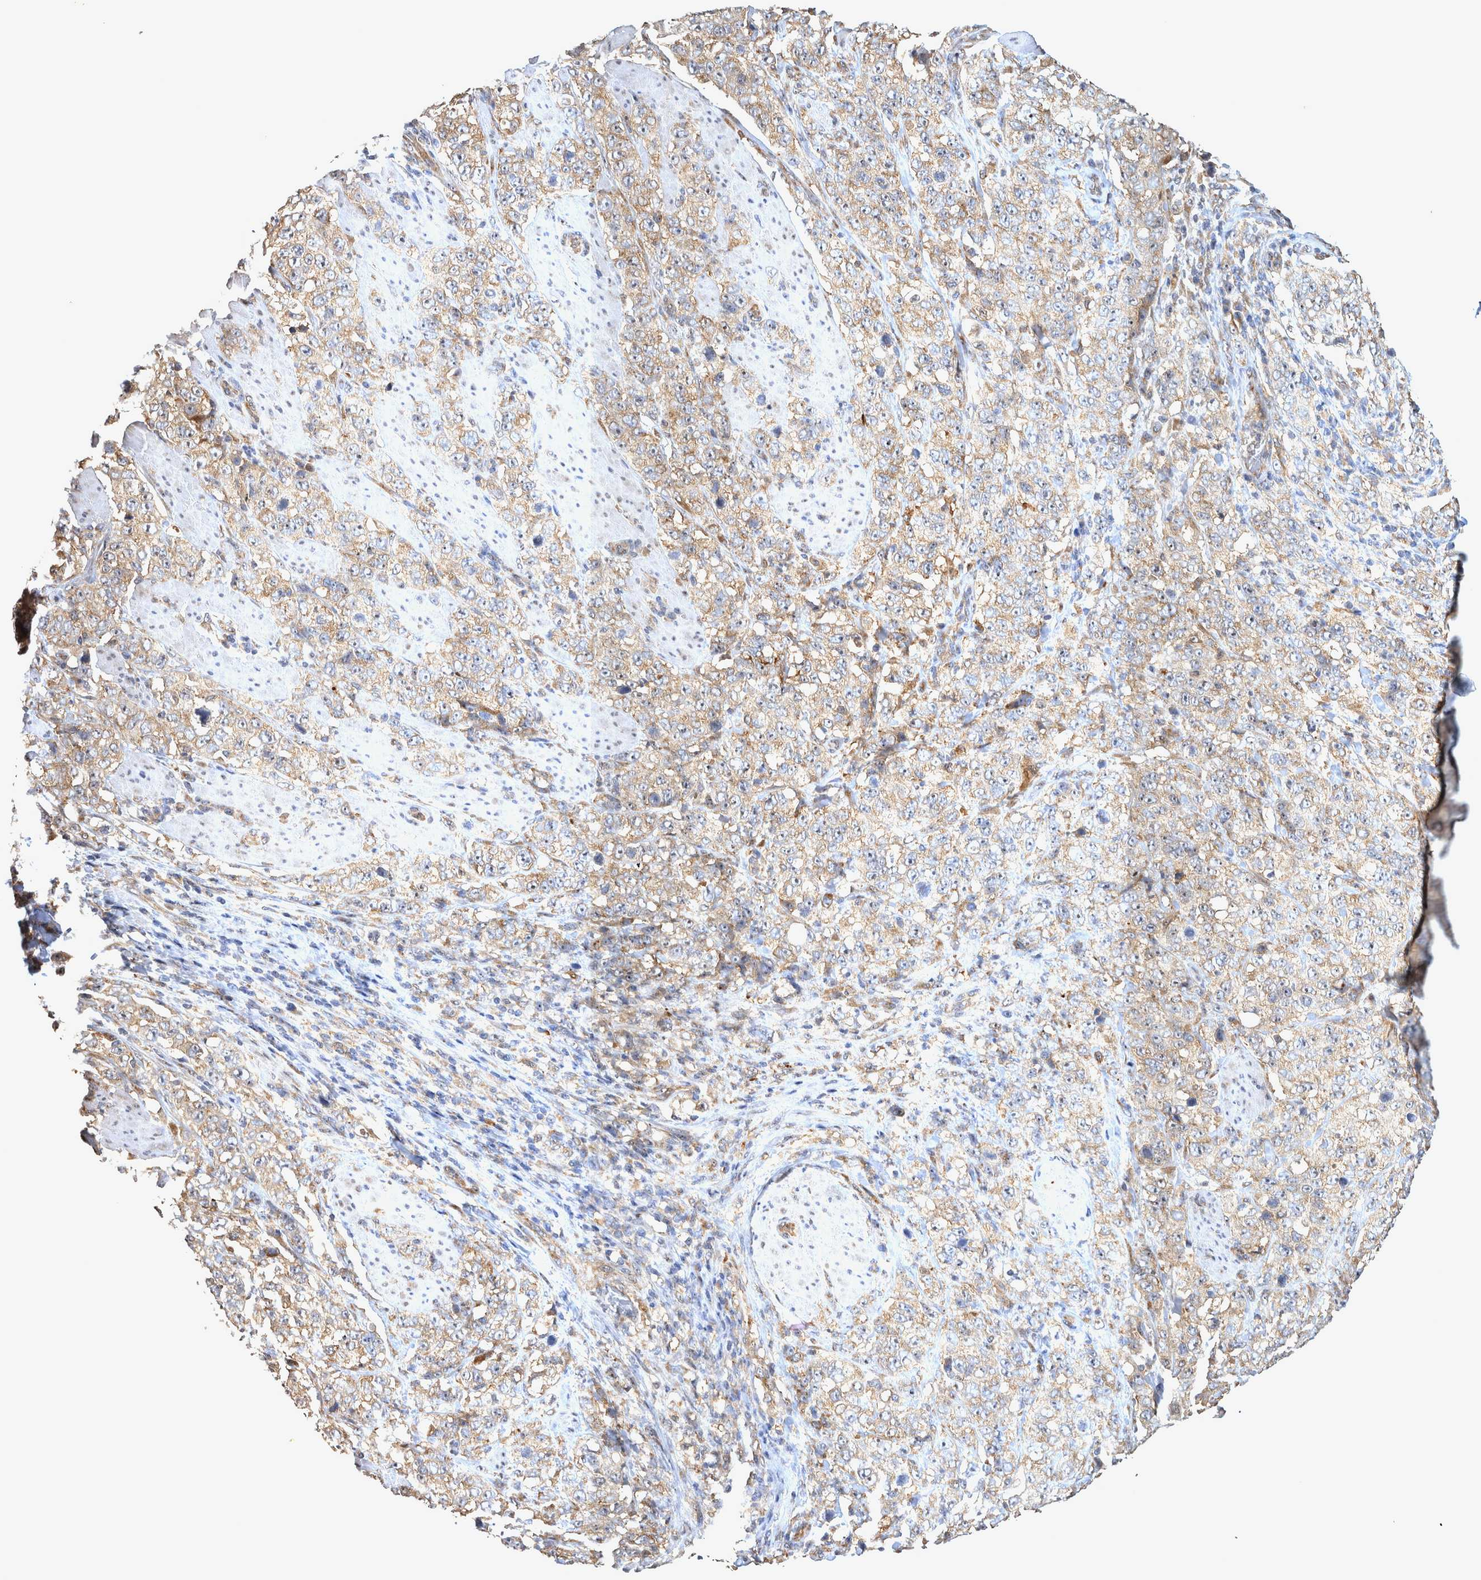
{"staining": {"intensity": "weak", "quantity": ">75%", "location": "cytoplasmic/membranous,nuclear"}, "tissue": "stomach cancer", "cell_type": "Tumor cells", "image_type": "cancer", "snomed": [{"axis": "morphology", "description": "Adenocarcinoma, NOS"}, {"axis": "topography", "description": "Stomach"}], "caption": "Stomach cancer (adenocarcinoma) stained for a protein (brown) exhibits weak cytoplasmic/membranous and nuclear positive staining in approximately >75% of tumor cells.", "gene": "ATXN2", "patient": {"sex": "male", "age": 48}}